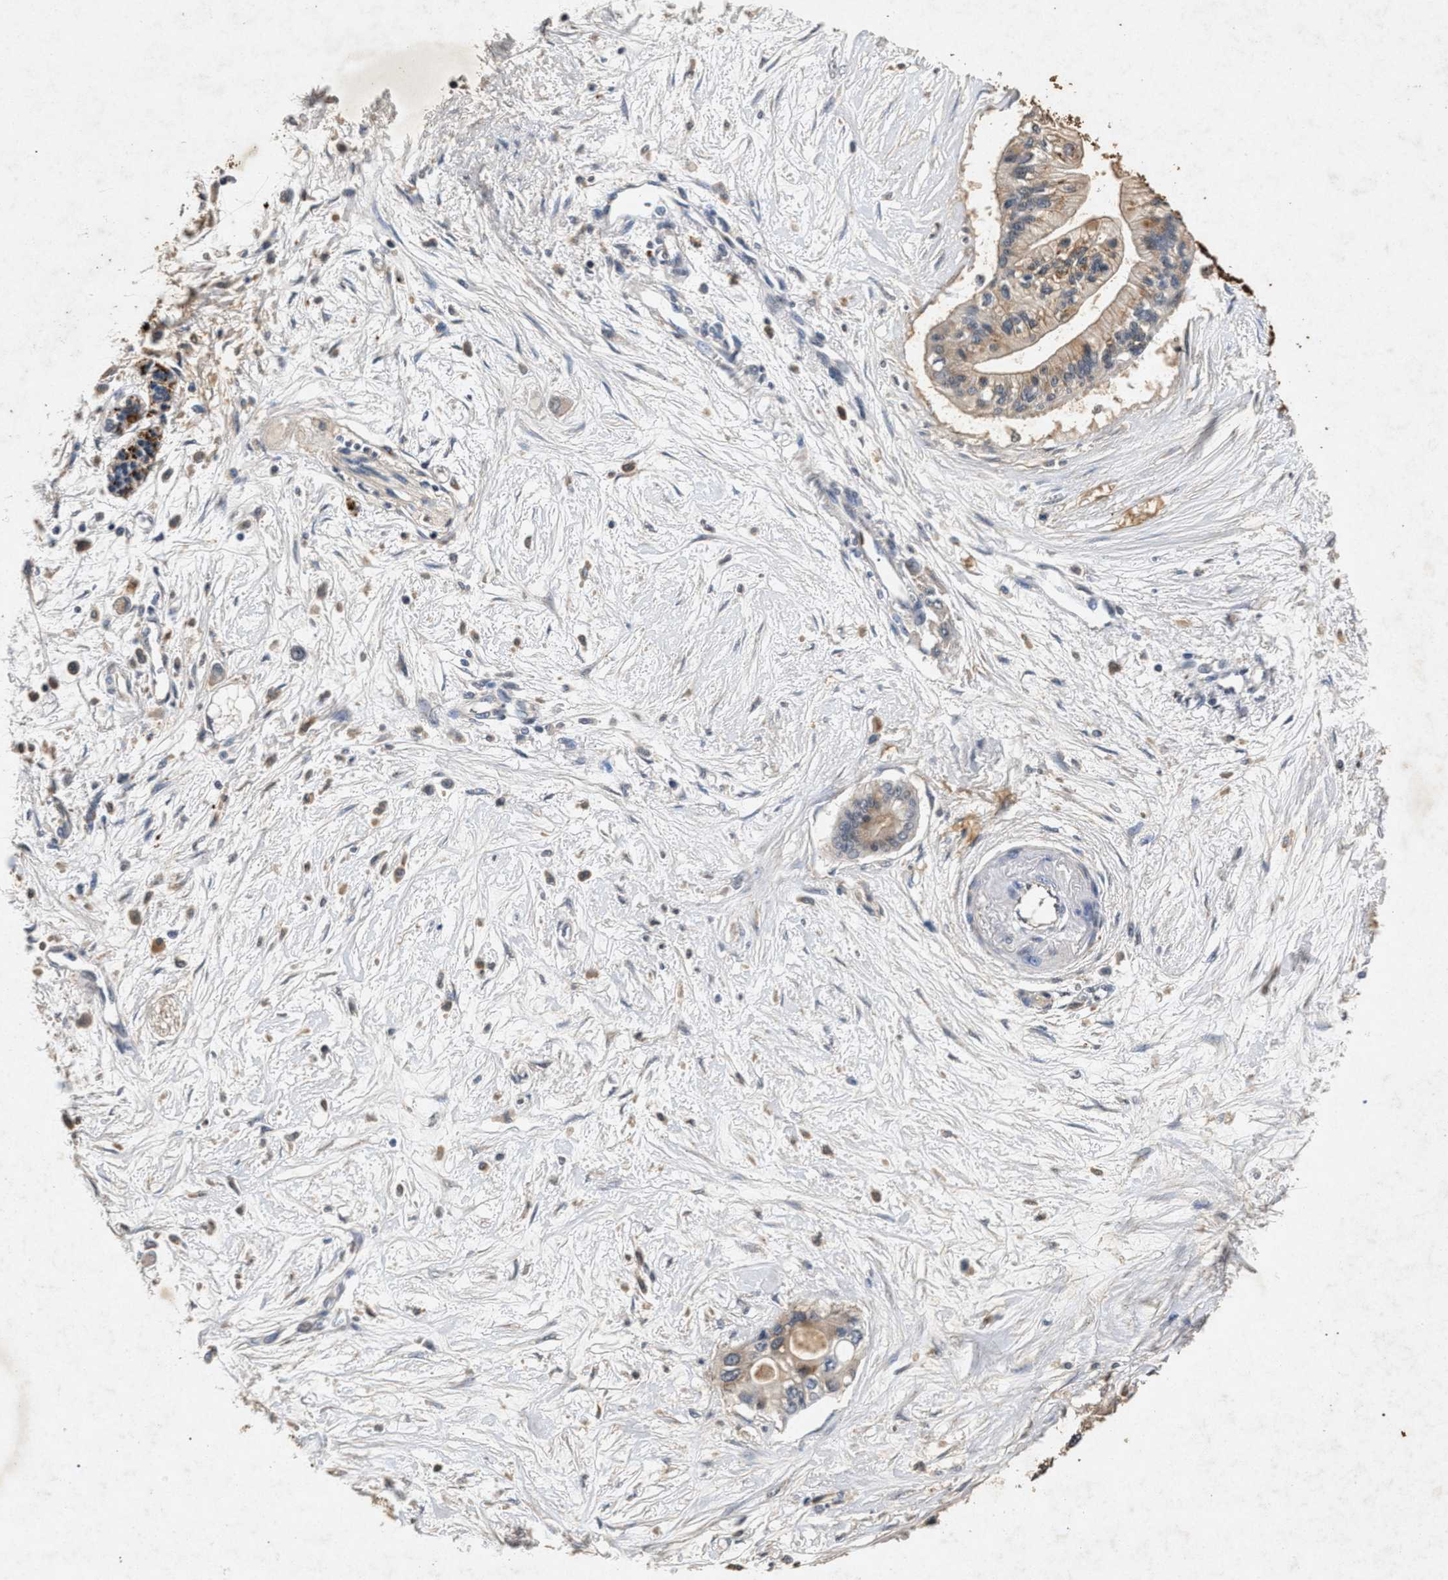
{"staining": {"intensity": "moderate", "quantity": ">75%", "location": "cytoplasmic/membranous"}, "tissue": "pancreatic cancer", "cell_type": "Tumor cells", "image_type": "cancer", "snomed": [{"axis": "morphology", "description": "Adenocarcinoma, NOS"}, {"axis": "topography", "description": "Pancreas"}], "caption": "The photomicrograph exhibits immunohistochemical staining of pancreatic cancer (adenocarcinoma). There is moderate cytoplasmic/membranous staining is present in approximately >75% of tumor cells.", "gene": "PPP1CC", "patient": {"sex": "female", "age": 77}}